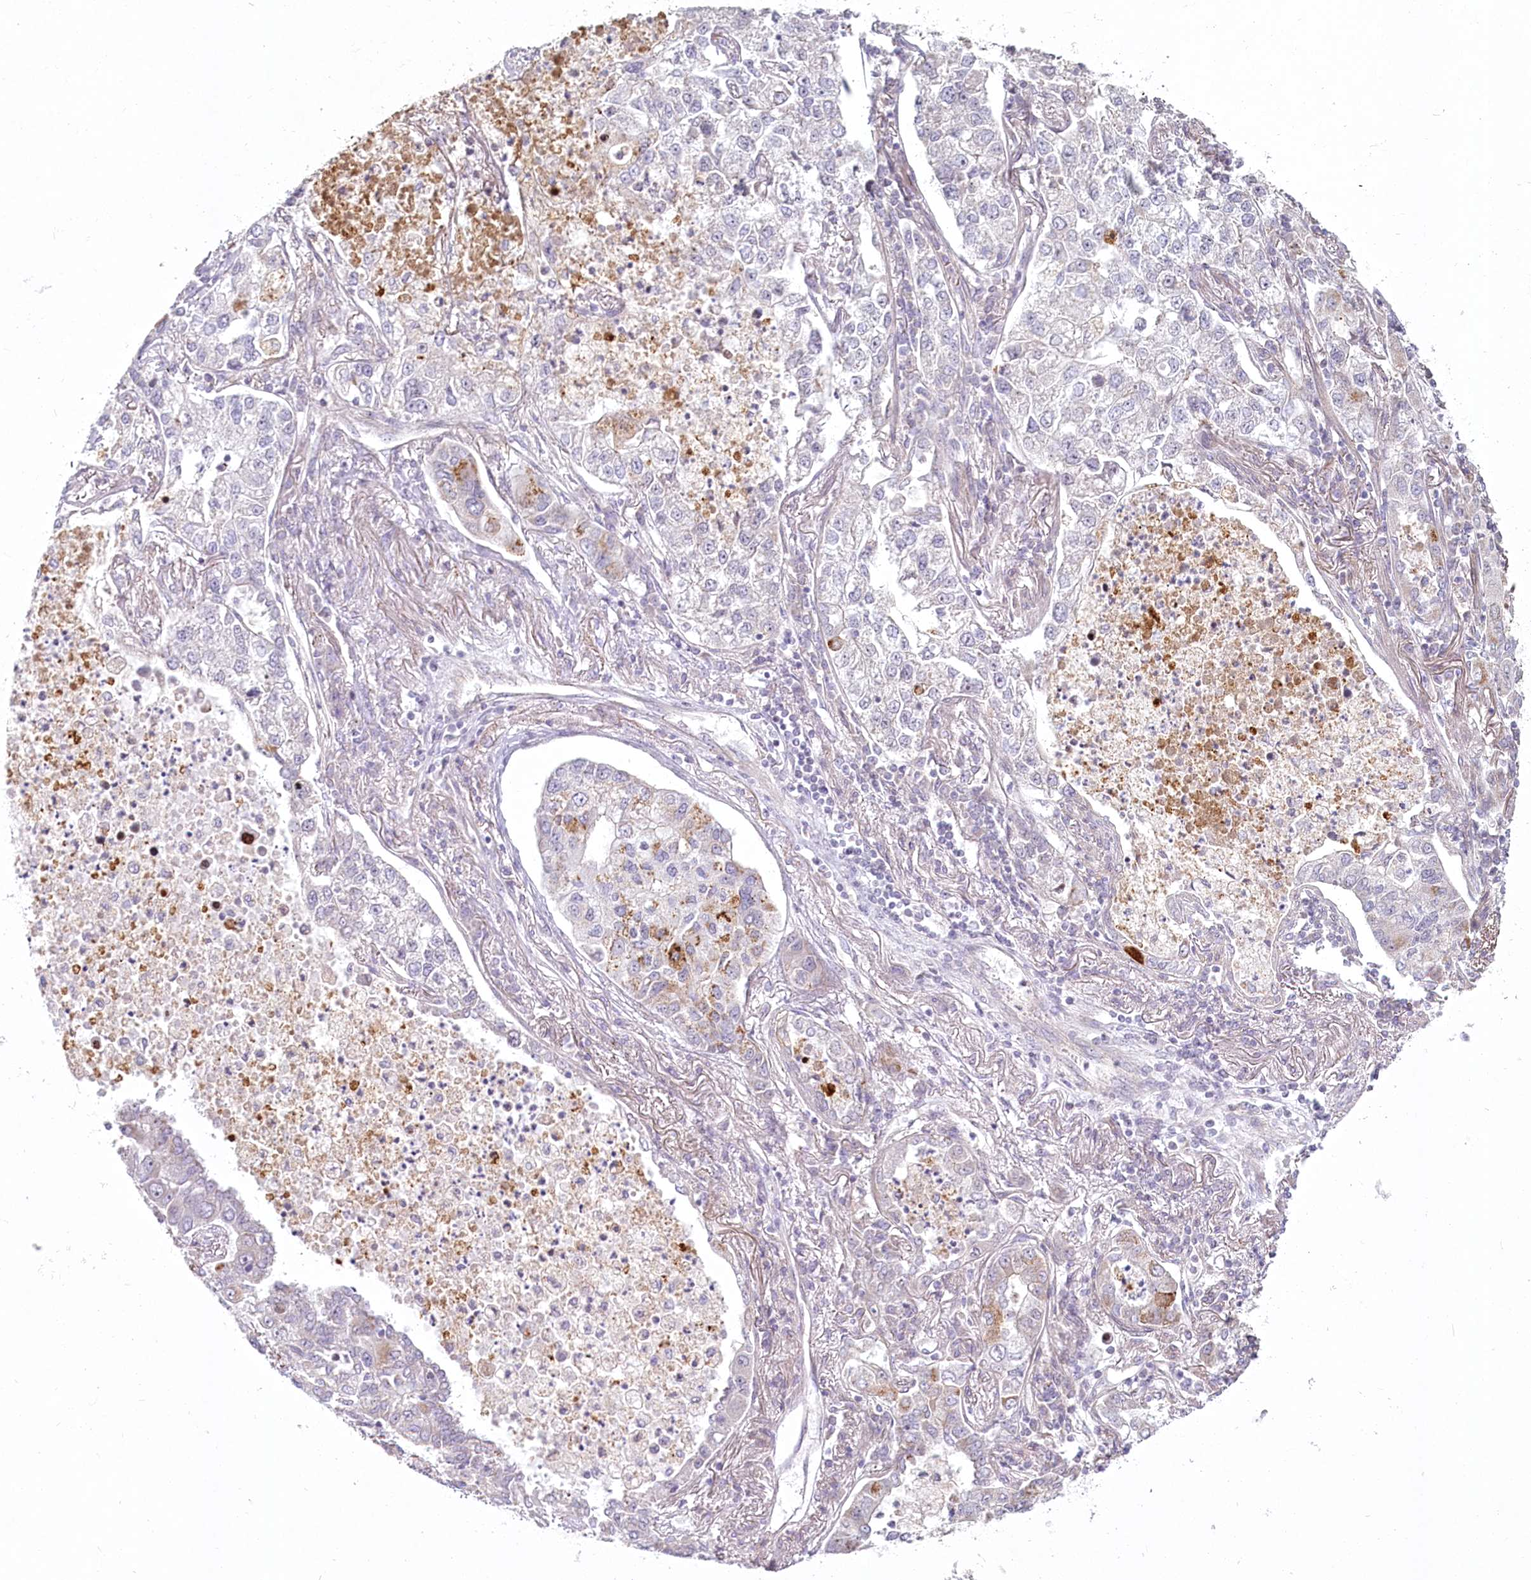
{"staining": {"intensity": "negative", "quantity": "none", "location": "none"}, "tissue": "lung cancer", "cell_type": "Tumor cells", "image_type": "cancer", "snomed": [{"axis": "morphology", "description": "Adenocarcinoma, NOS"}, {"axis": "topography", "description": "Lung"}], "caption": "IHC of adenocarcinoma (lung) shows no expression in tumor cells.", "gene": "SPINK13", "patient": {"sex": "male", "age": 49}}